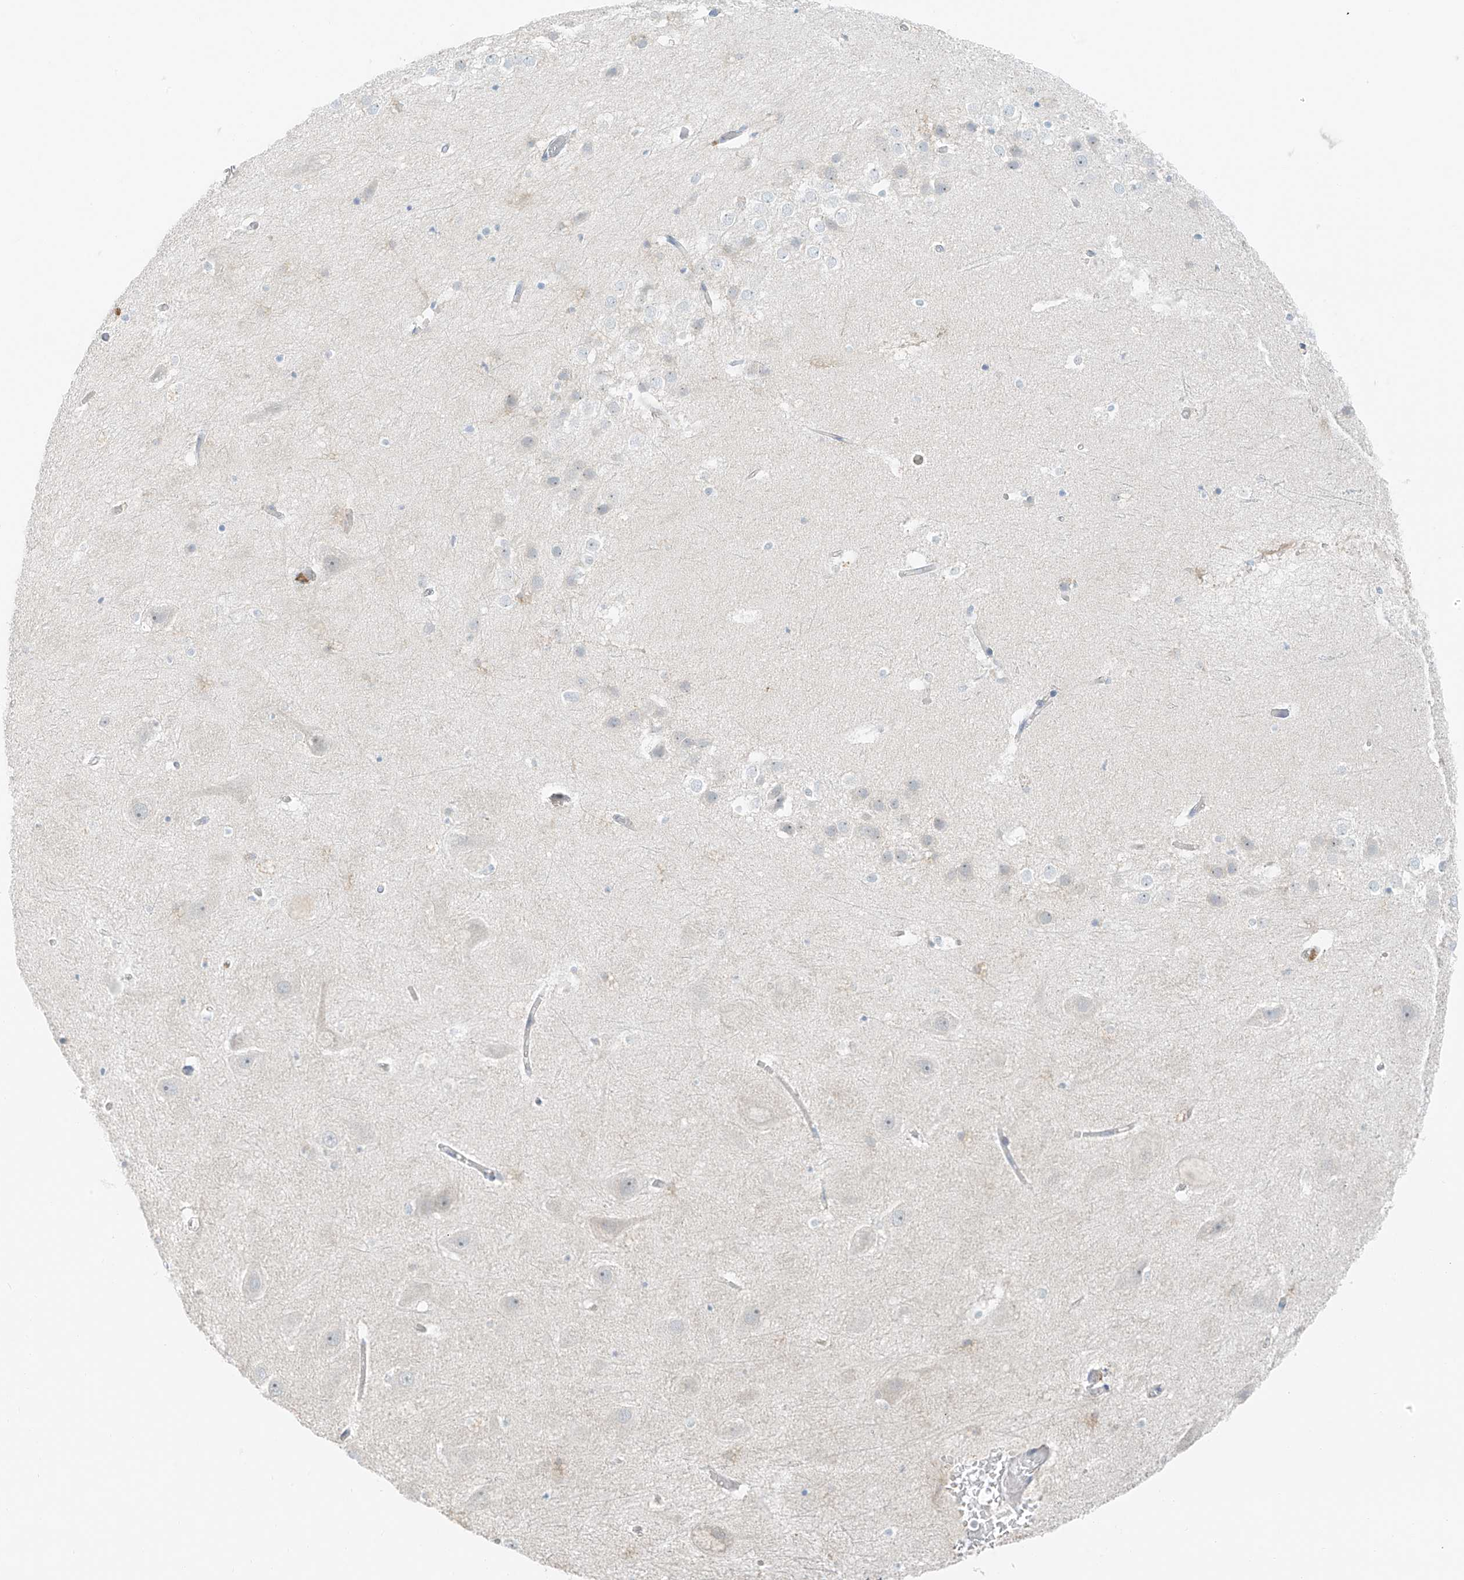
{"staining": {"intensity": "negative", "quantity": "none", "location": "none"}, "tissue": "hippocampus", "cell_type": "Glial cells", "image_type": "normal", "snomed": [{"axis": "morphology", "description": "Normal tissue, NOS"}, {"axis": "topography", "description": "Hippocampus"}], "caption": "This is an immunohistochemistry (IHC) image of unremarkable hippocampus. There is no positivity in glial cells.", "gene": "FSTL1", "patient": {"sex": "female", "age": 52}}